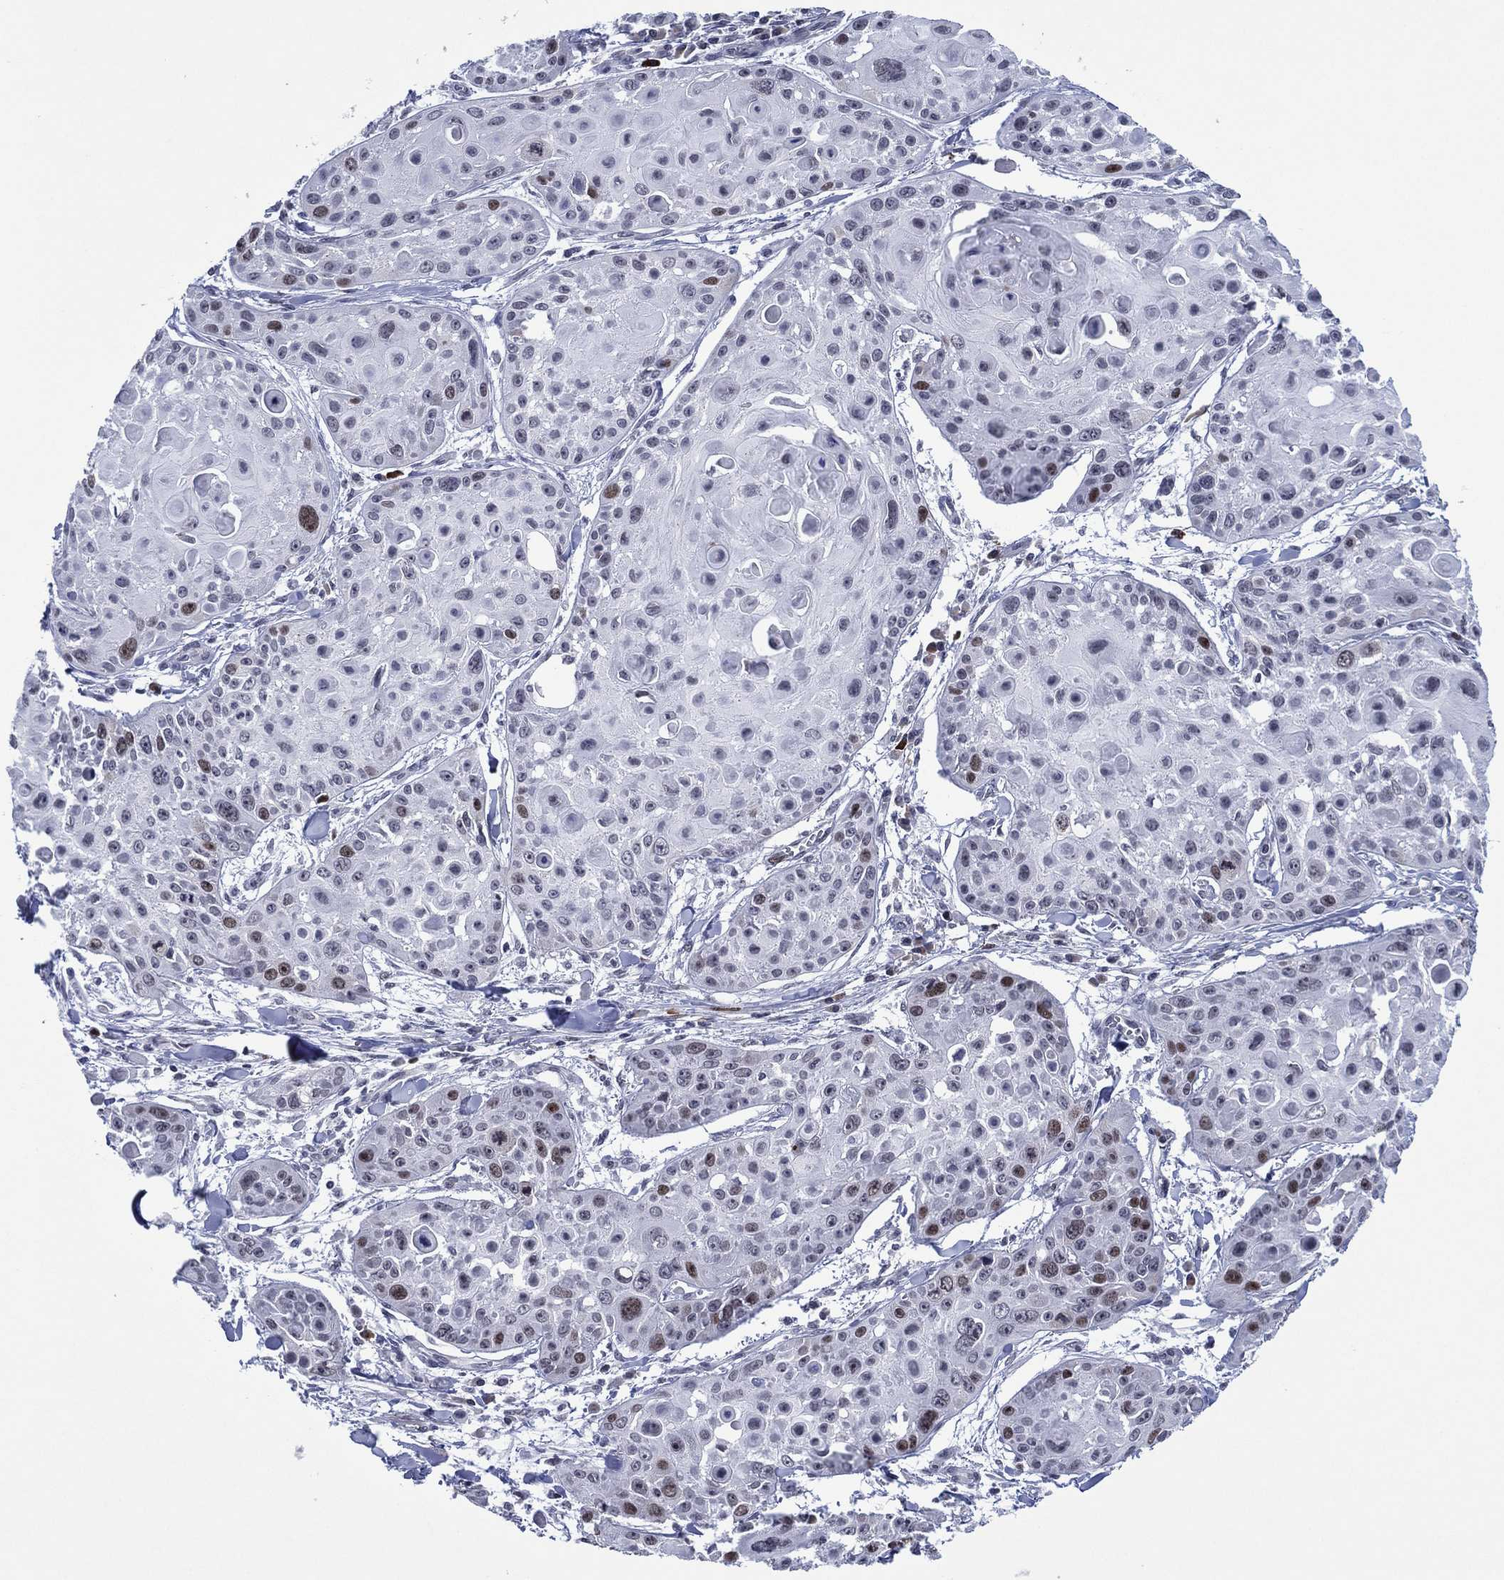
{"staining": {"intensity": "strong", "quantity": "<25%", "location": "nuclear"}, "tissue": "skin cancer", "cell_type": "Tumor cells", "image_type": "cancer", "snomed": [{"axis": "morphology", "description": "Squamous cell carcinoma, NOS"}, {"axis": "topography", "description": "Skin"}, {"axis": "topography", "description": "Anal"}], "caption": "Brown immunohistochemical staining in human skin cancer exhibits strong nuclear expression in about <25% of tumor cells.", "gene": "GATA6", "patient": {"sex": "female", "age": 75}}